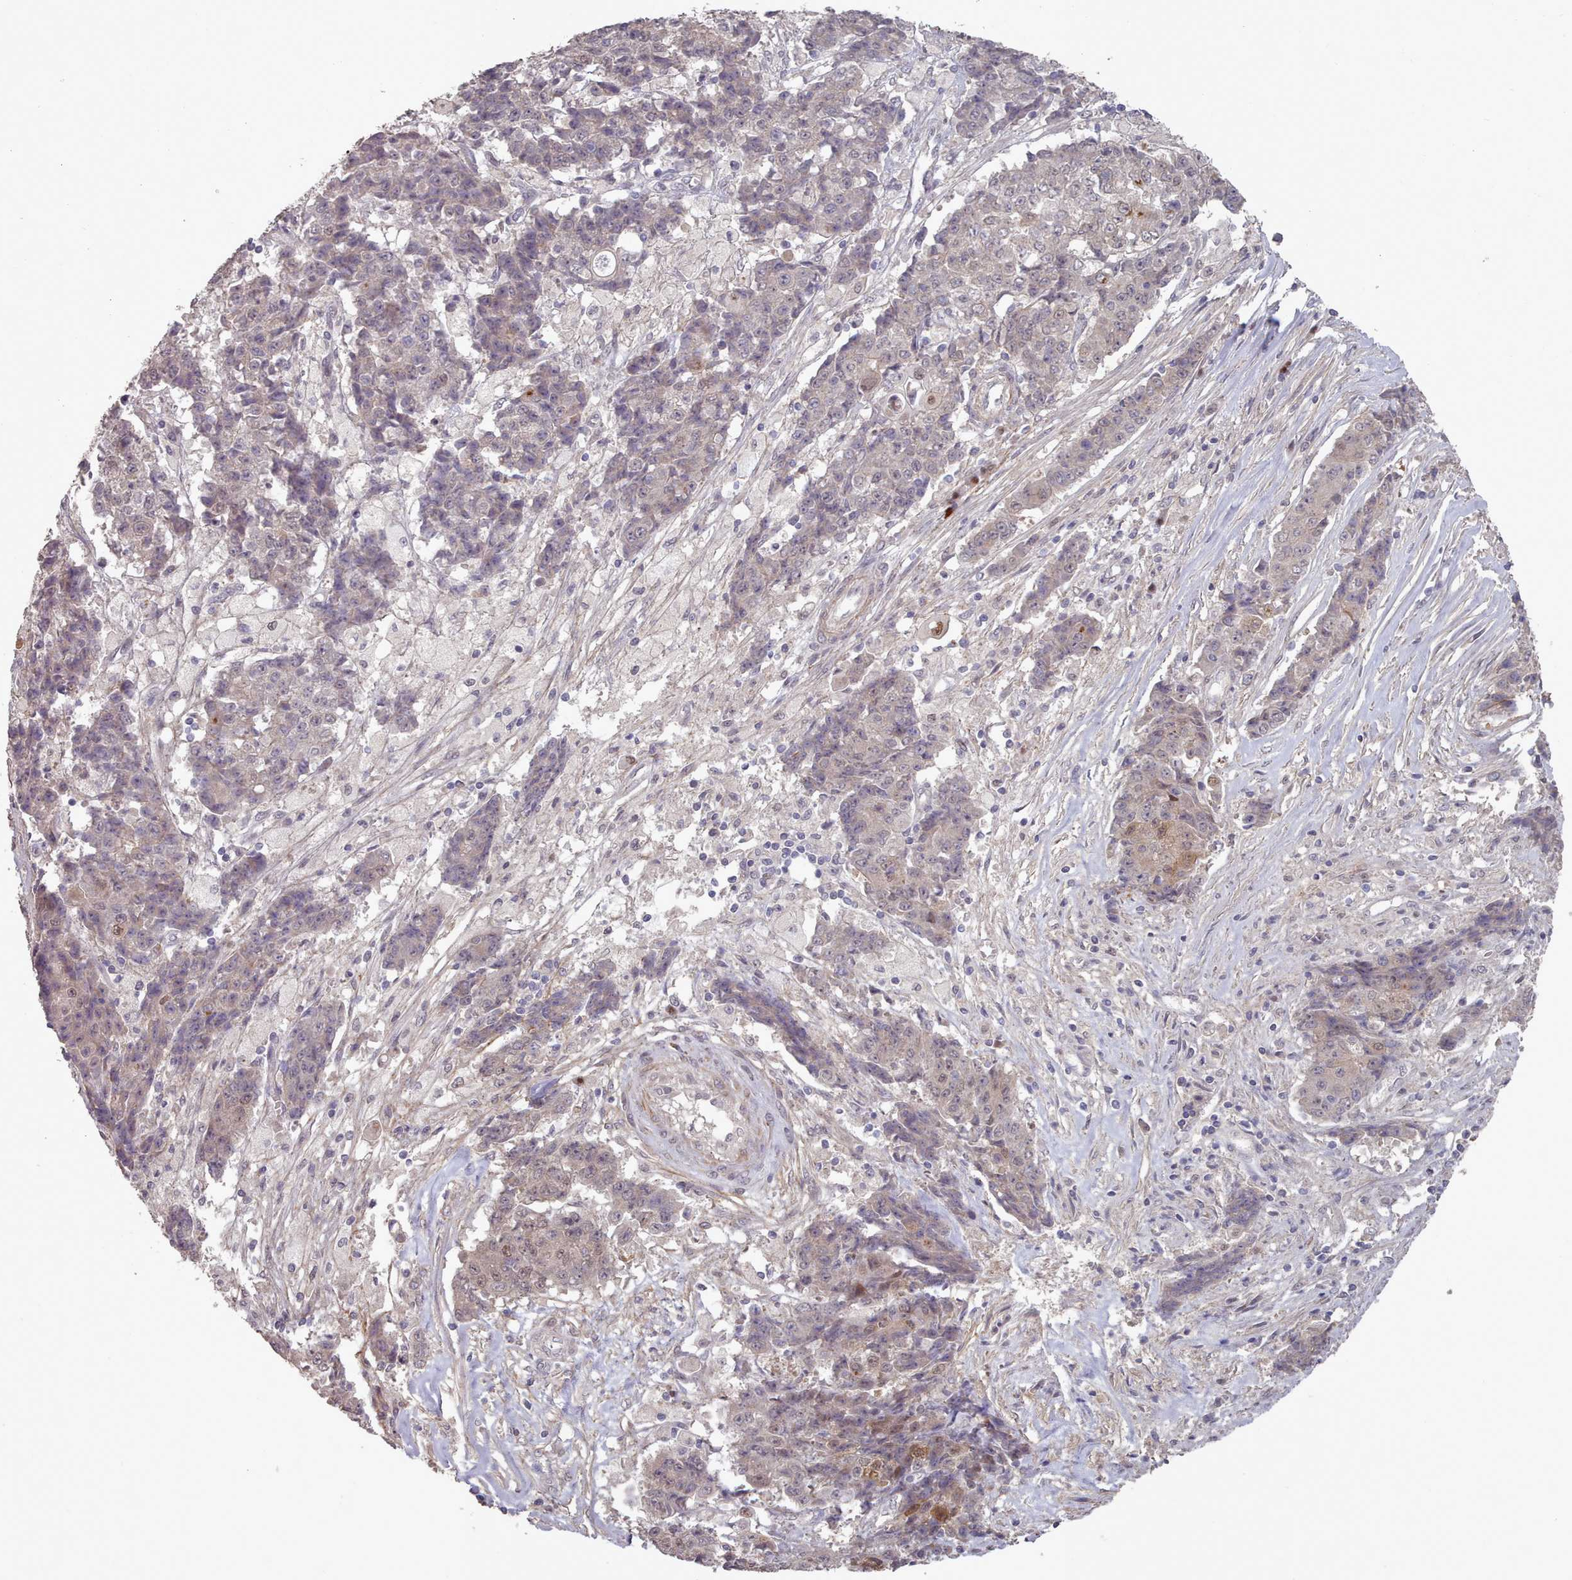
{"staining": {"intensity": "moderate", "quantity": "<25%", "location": "nuclear"}, "tissue": "ovarian cancer", "cell_type": "Tumor cells", "image_type": "cancer", "snomed": [{"axis": "morphology", "description": "Carcinoma, endometroid"}, {"axis": "topography", "description": "Ovary"}], "caption": "The immunohistochemical stain highlights moderate nuclear expression in tumor cells of ovarian endometroid carcinoma tissue.", "gene": "ERCC6L", "patient": {"sex": "female", "age": 42}}